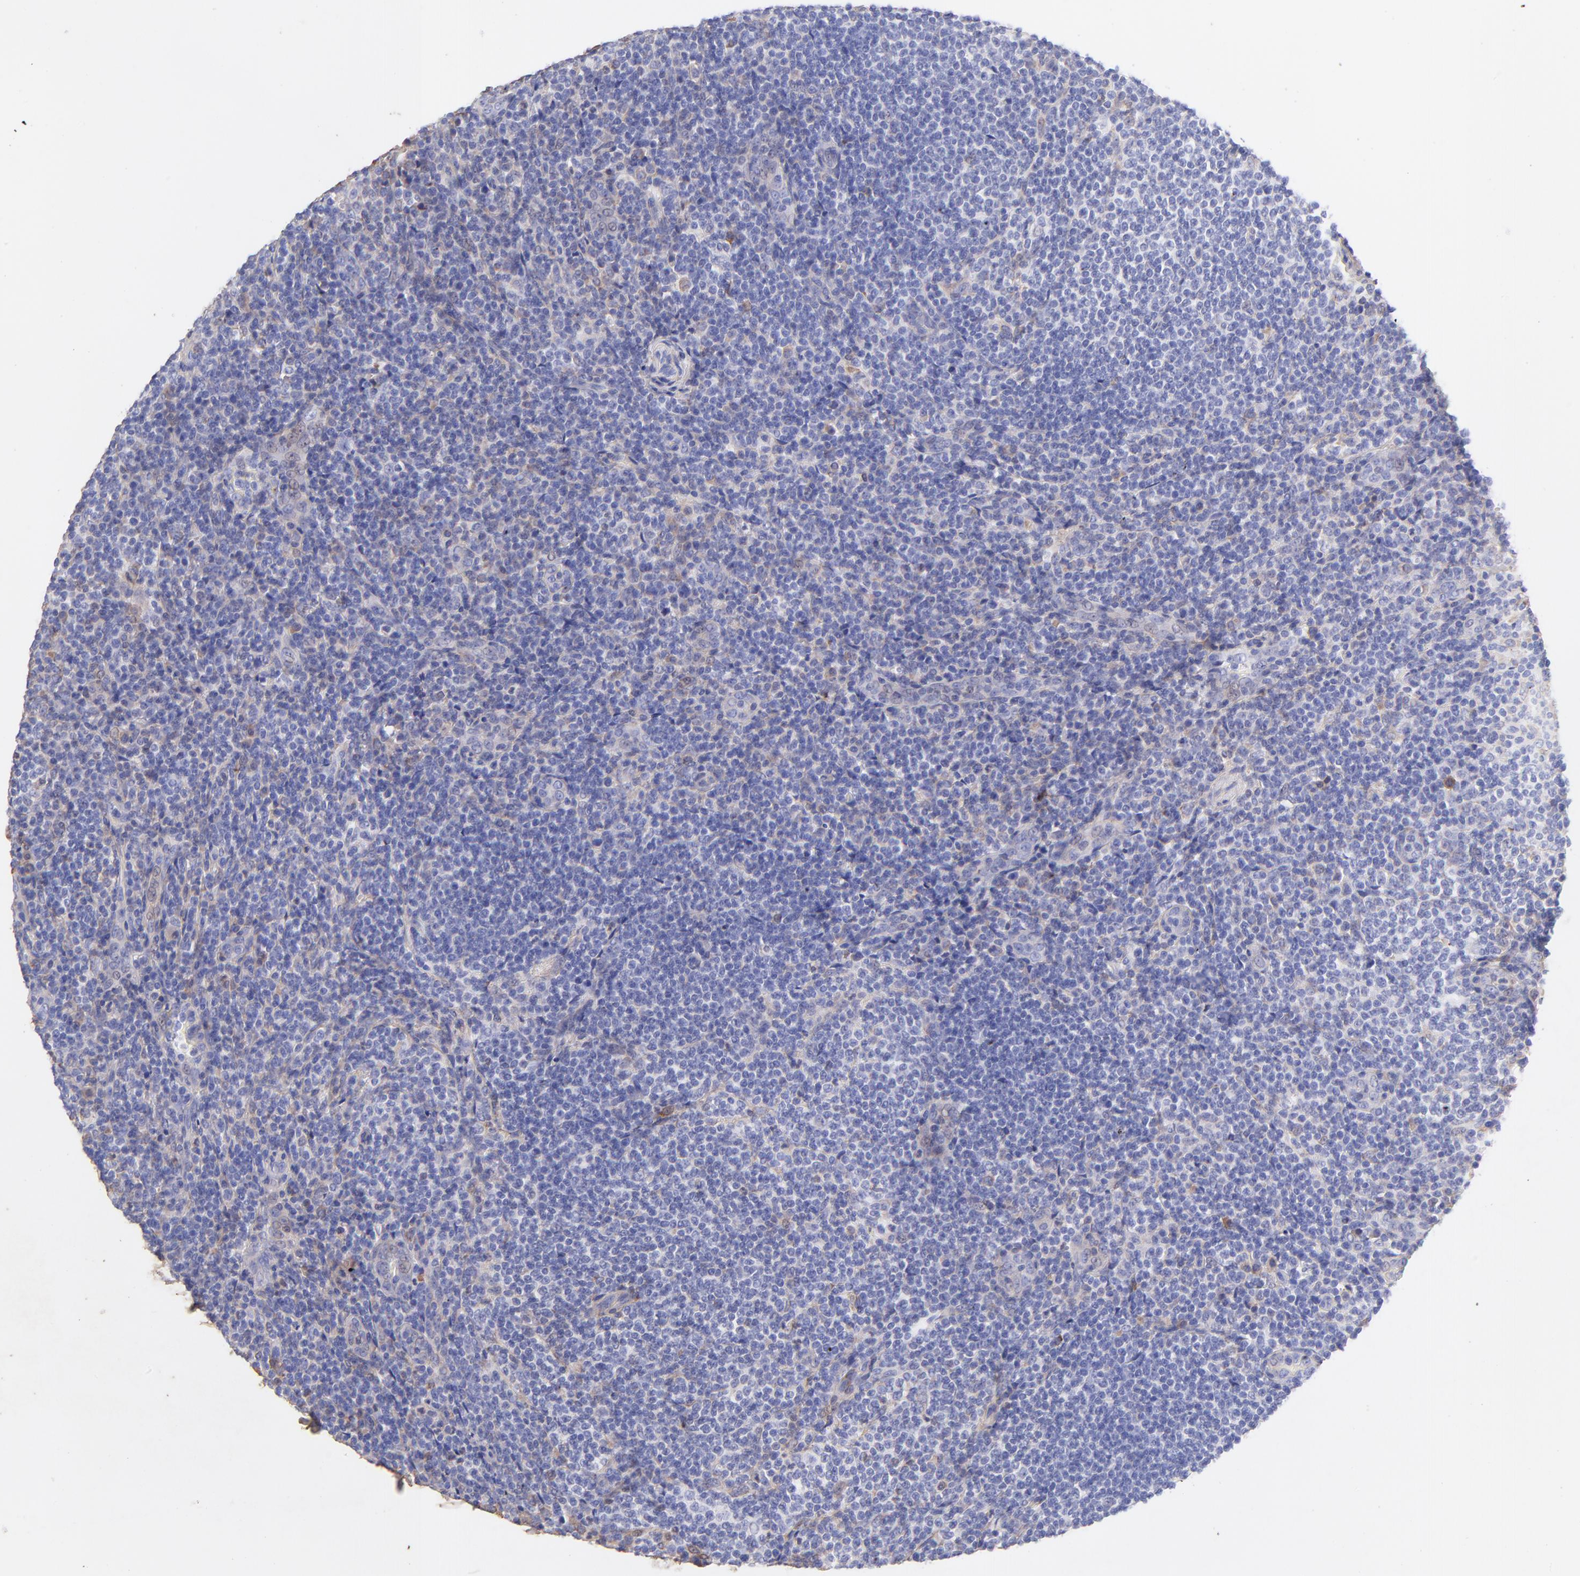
{"staining": {"intensity": "negative", "quantity": "none", "location": "none"}, "tissue": "lymphoma", "cell_type": "Tumor cells", "image_type": "cancer", "snomed": [{"axis": "morphology", "description": "Malignant lymphoma, non-Hodgkin's type, Low grade"}, {"axis": "topography", "description": "Lymph node"}], "caption": "This image is of lymphoma stained with immunohistochemistry (IHC) to label a protein in brown with the nuclei are counter-stained blue. There is no positivity in tumor cells.", "gene": "BGN", "patient": {"sex": "female", "age": 76}}